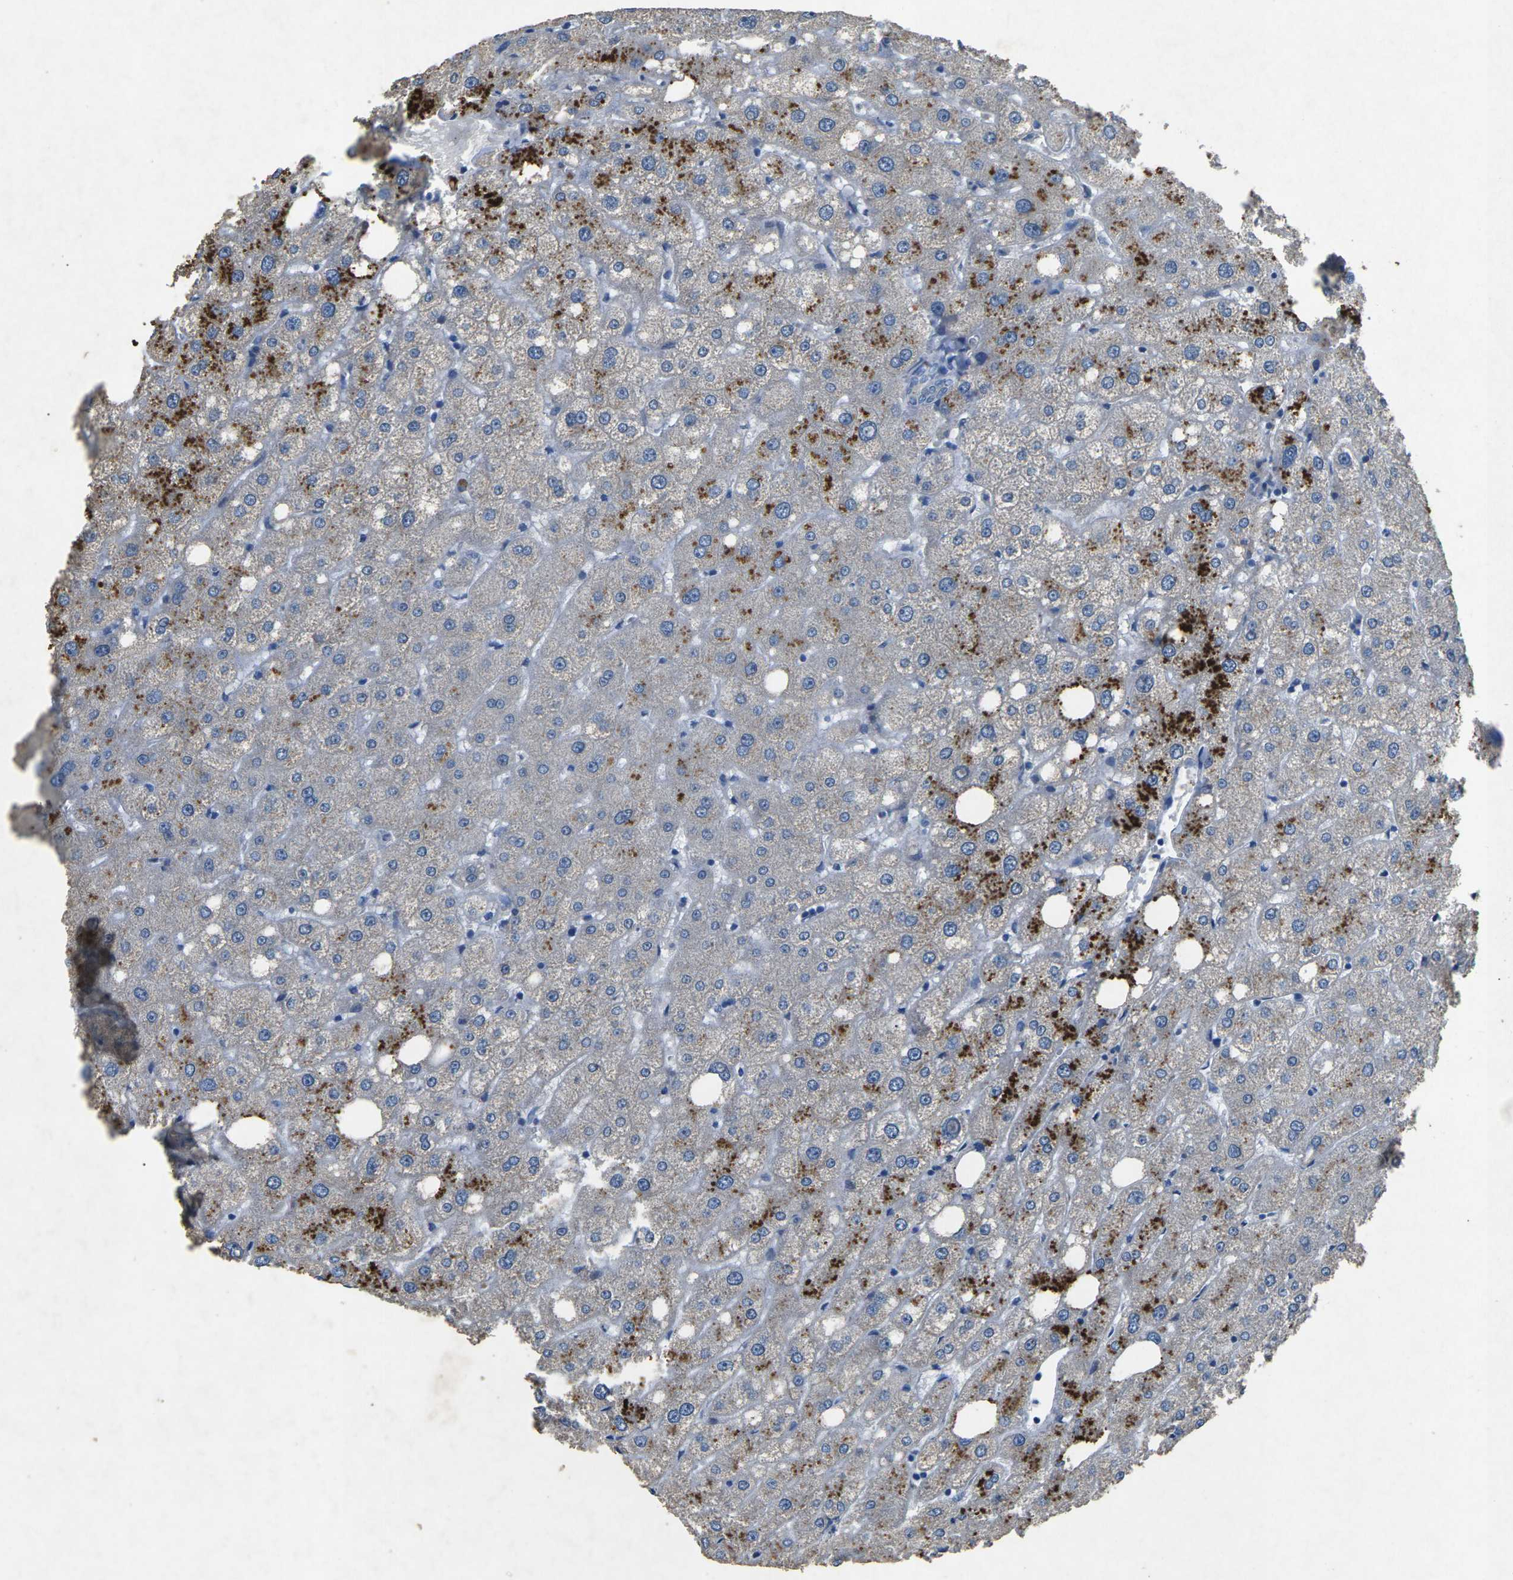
{"staining": {"intensity": "negative", "quantity": "none", "location": "none"}, "tissue": "liver", "cell_type": "Cholangiocytes", "image_type": "normal", "snomed": [{"axis": "morphology", "description": "Normal tissue, NOS"}, {"axis": "topography", "description": "Liver"}], "caption": "Normal liver was stained to show a protein in brown. There is no significant expression in cholangiocytes. The staining was performed using DAB to visualize the protein expression in brown, while the nuclei were stained in blue with hematoxylin (Magnification: 20x).", "gene": "PLG", "patient": {"sex": "male", "age": 73}}